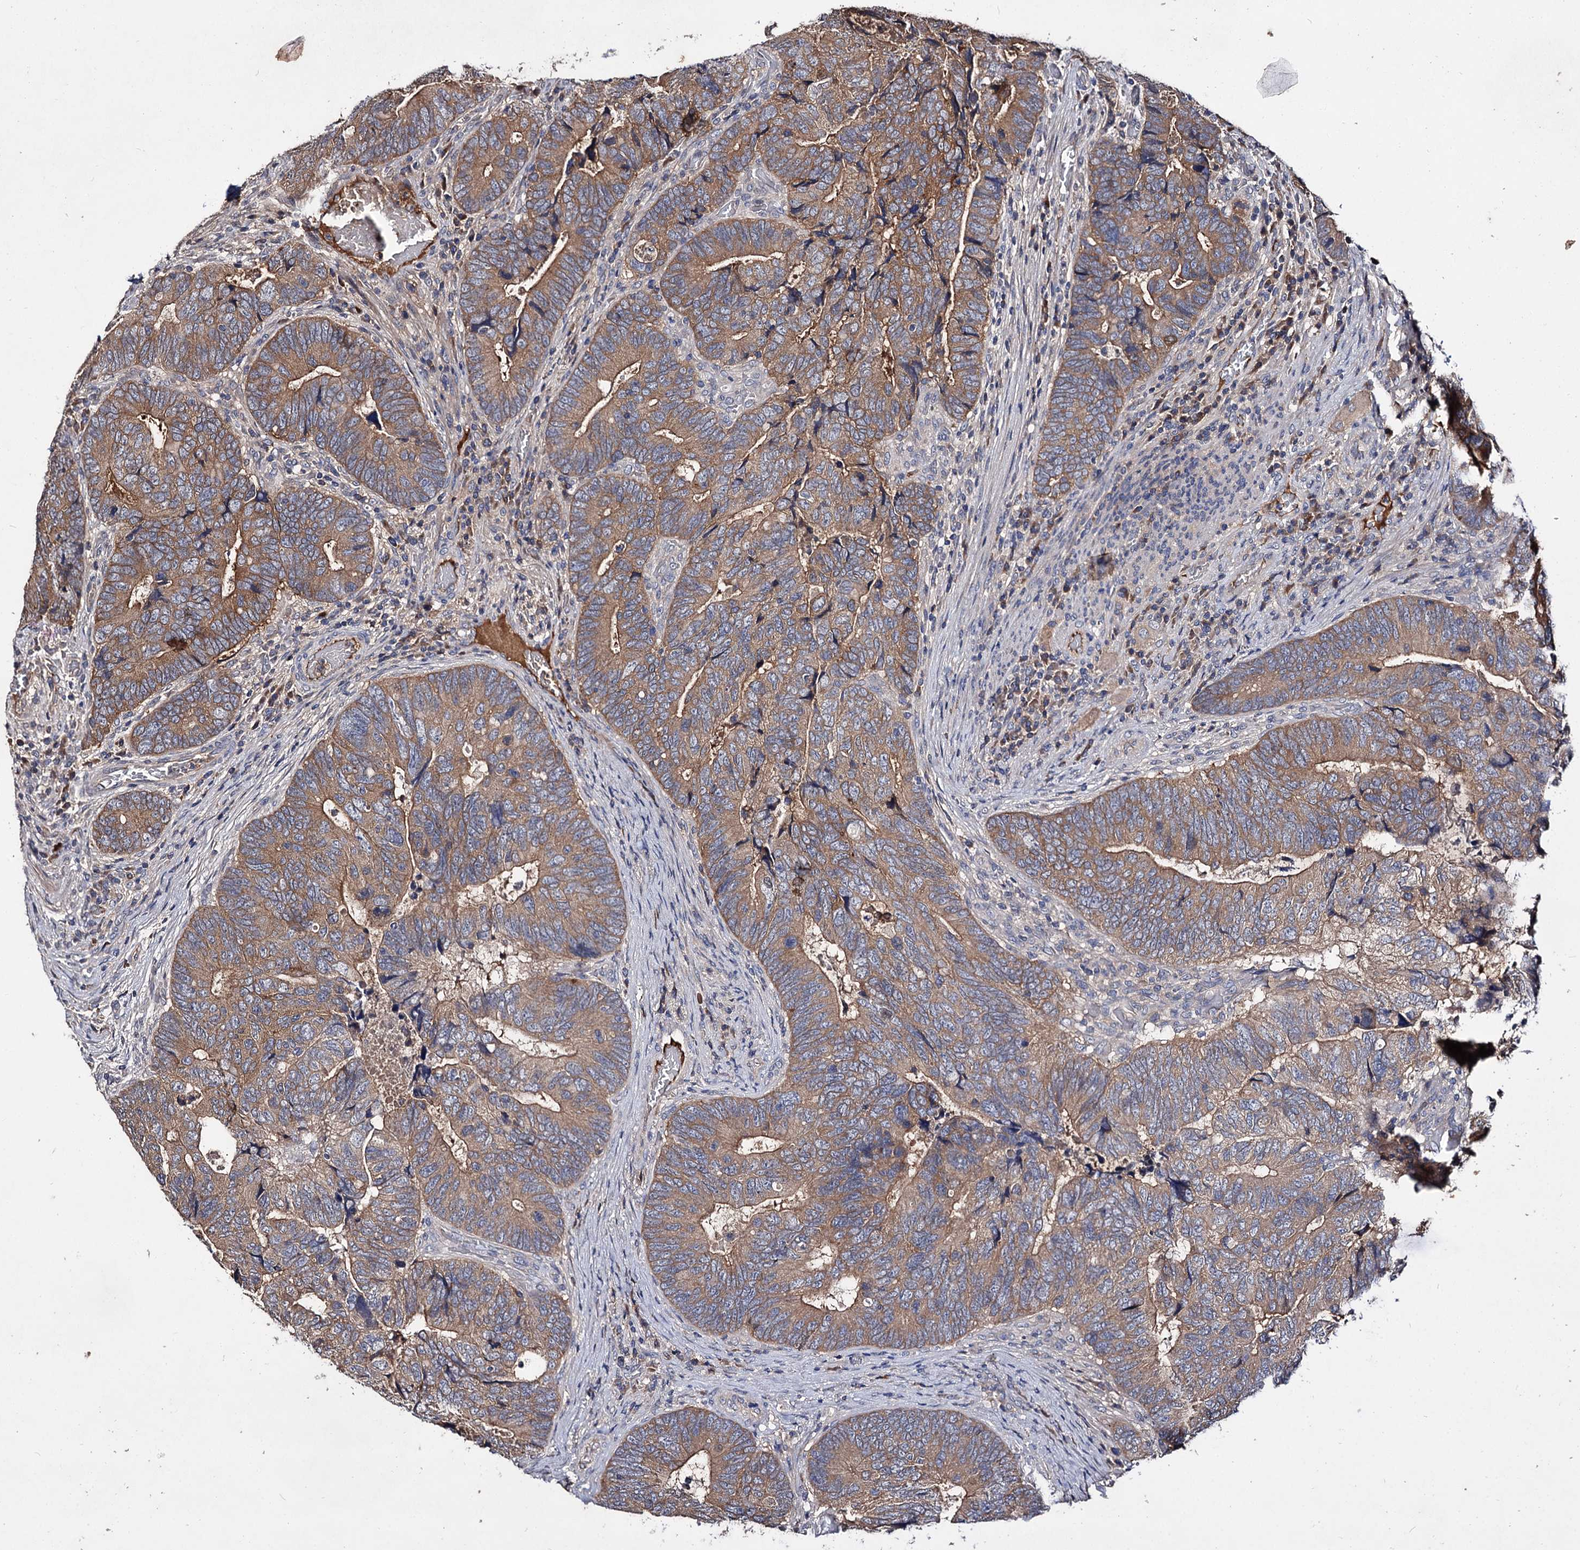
{"staining": {"intensity": "moderate", "quantity": ">75%", "location": "cytoplasmic/membranous"}, "tissue": "colorectal cancer", "cell_type": "Tumor cells", "image_type": "cancer", "snomed": [{"axis": "morphology", "description": "Adenocarcinoma, NOS"}, {"axis": "topography", "description": "Colon"}], "caption": "Moderate cytoplasmic/membranous protein positivity is appreciated in about >75% of tumor cells in colorectal cancer. The protein is shown in brown color, while the nuclei are stained blue.", "gene": "ARFIP2", "patient": {"sex": "female", "age": 67}}